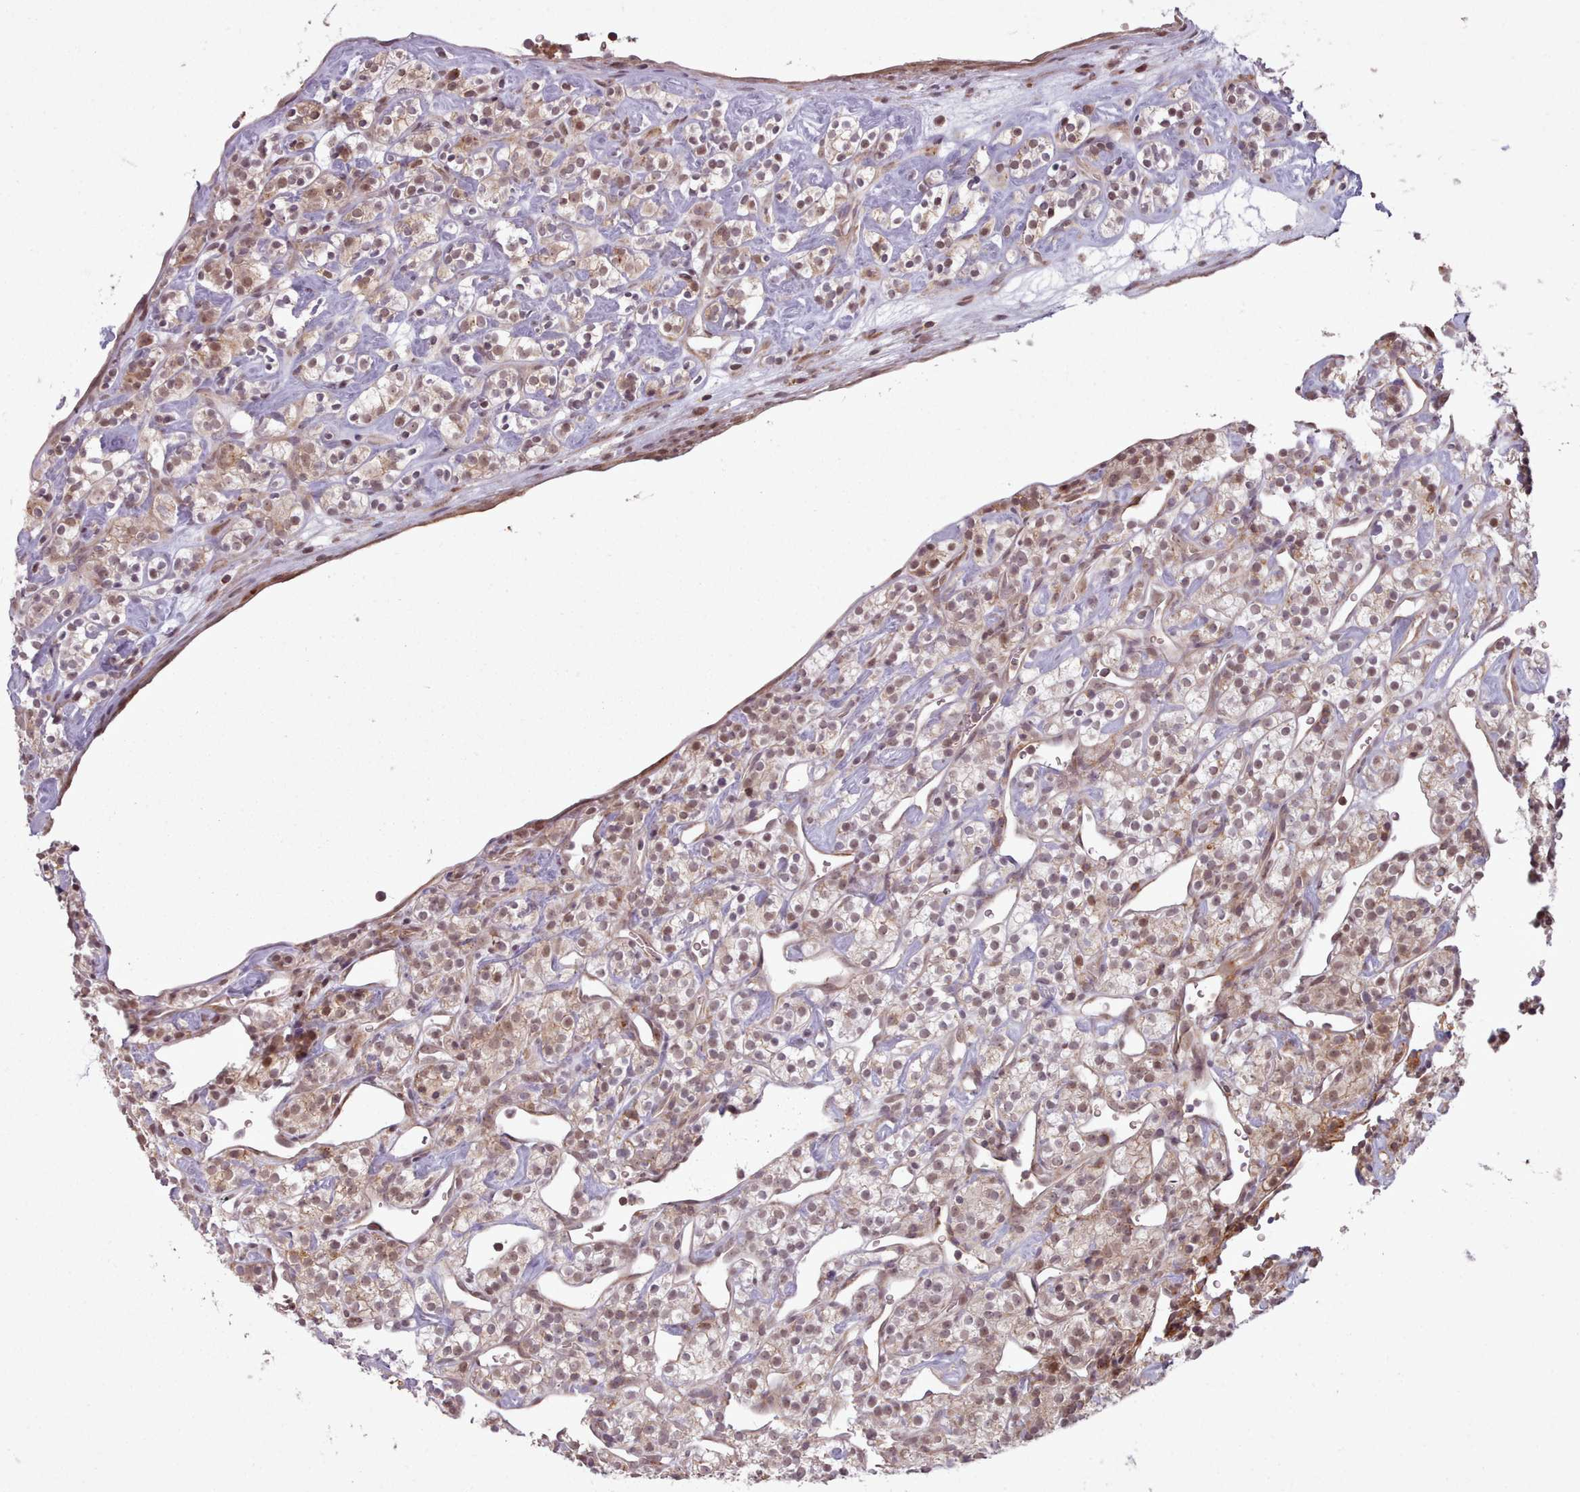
{"staining": {"intensity": "weak", "quantity": ">75%", "location": "cytoplasmic/membranous,nuclear"}, "tissue": "renal cancer", "cell_type": "Tumor cells", "image_type": "cancer", "snomed": [{"axis": "morphology", "description": "Adenocarcinoma, NOS"}, {"axis": "topography", "description": "Kidney"}], "caption": "Adenocarcinoma (renal) stained for a protein (brown) displays weak cytoplasmic/membranous and nuclear positive staining in about >75% of tumor cells.", "gene": "ZMYM4", "patient": {"sex": "male", "age": 77}}